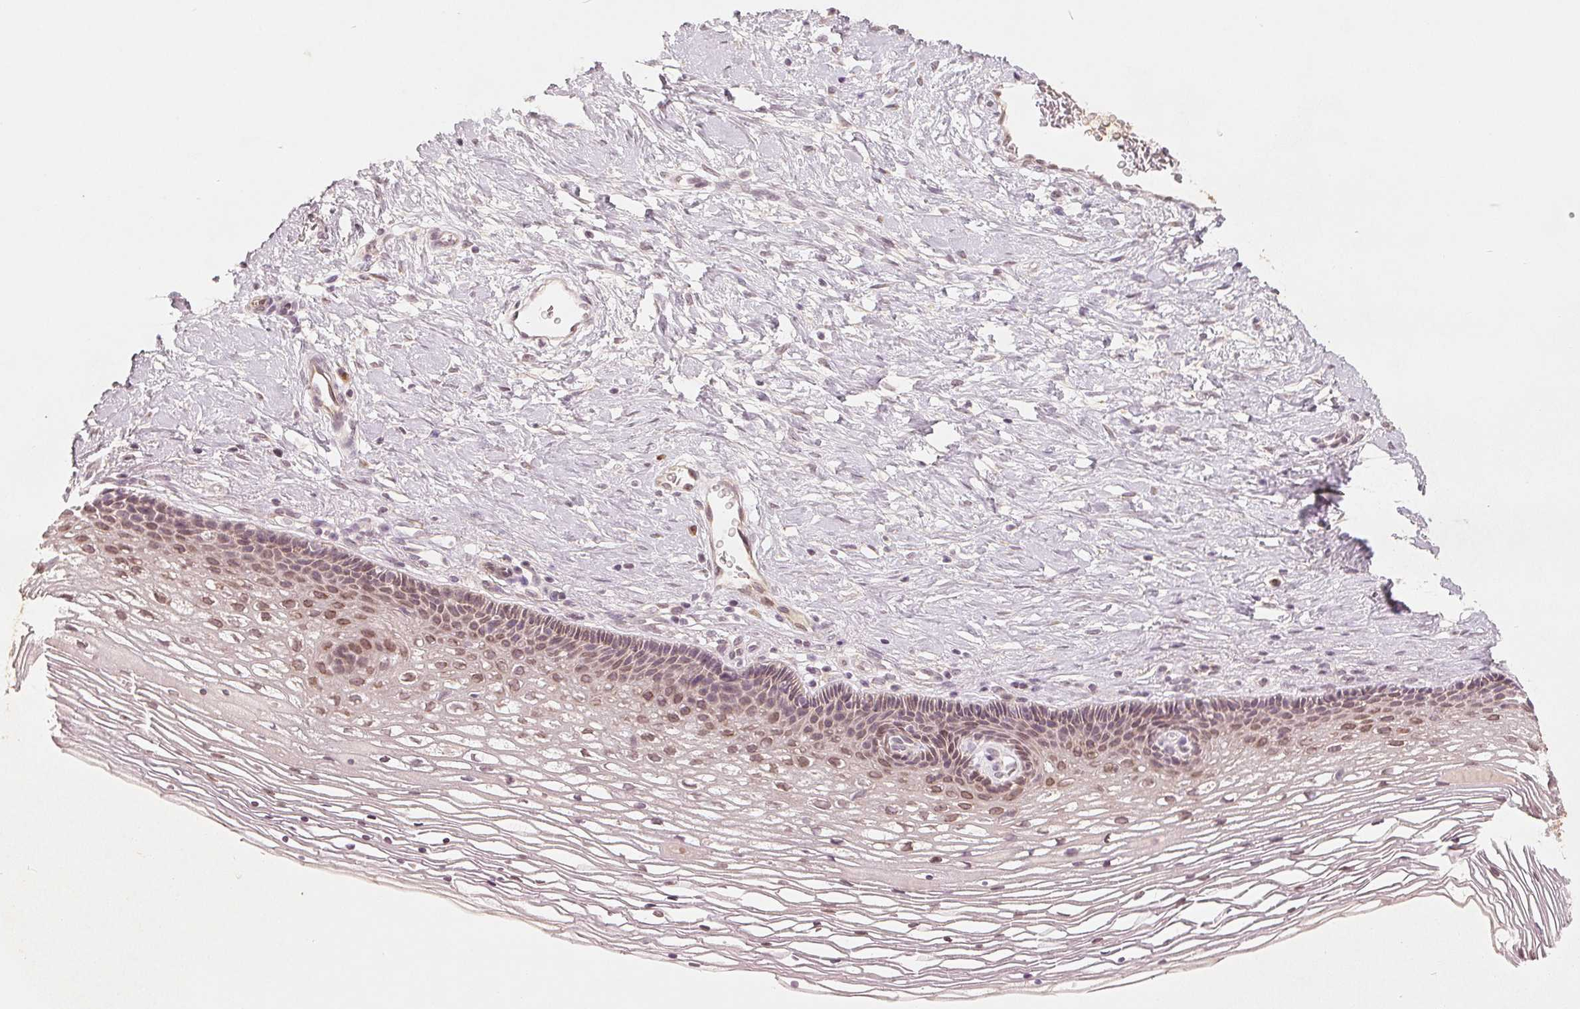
{"staining": {"intensity": "moderate", "quantity": ">75%", "location": "cytoplasmic/membranous"}, "tissue": "cervix", "cell_type": "Glandular cells", "image_type": "normal", "snomed": [{"axis": "morphology", "description": "Normal tissue, NOS"}, {"axis": "topography", "description": "Cervix"}], "caption": "Moderate cytoplasmic/membranous protein staining is identified in approximately >75% of glandular cells in cervix.", "gene": "TMSB15B", "patient": {"sex": "female", "age": 34}}